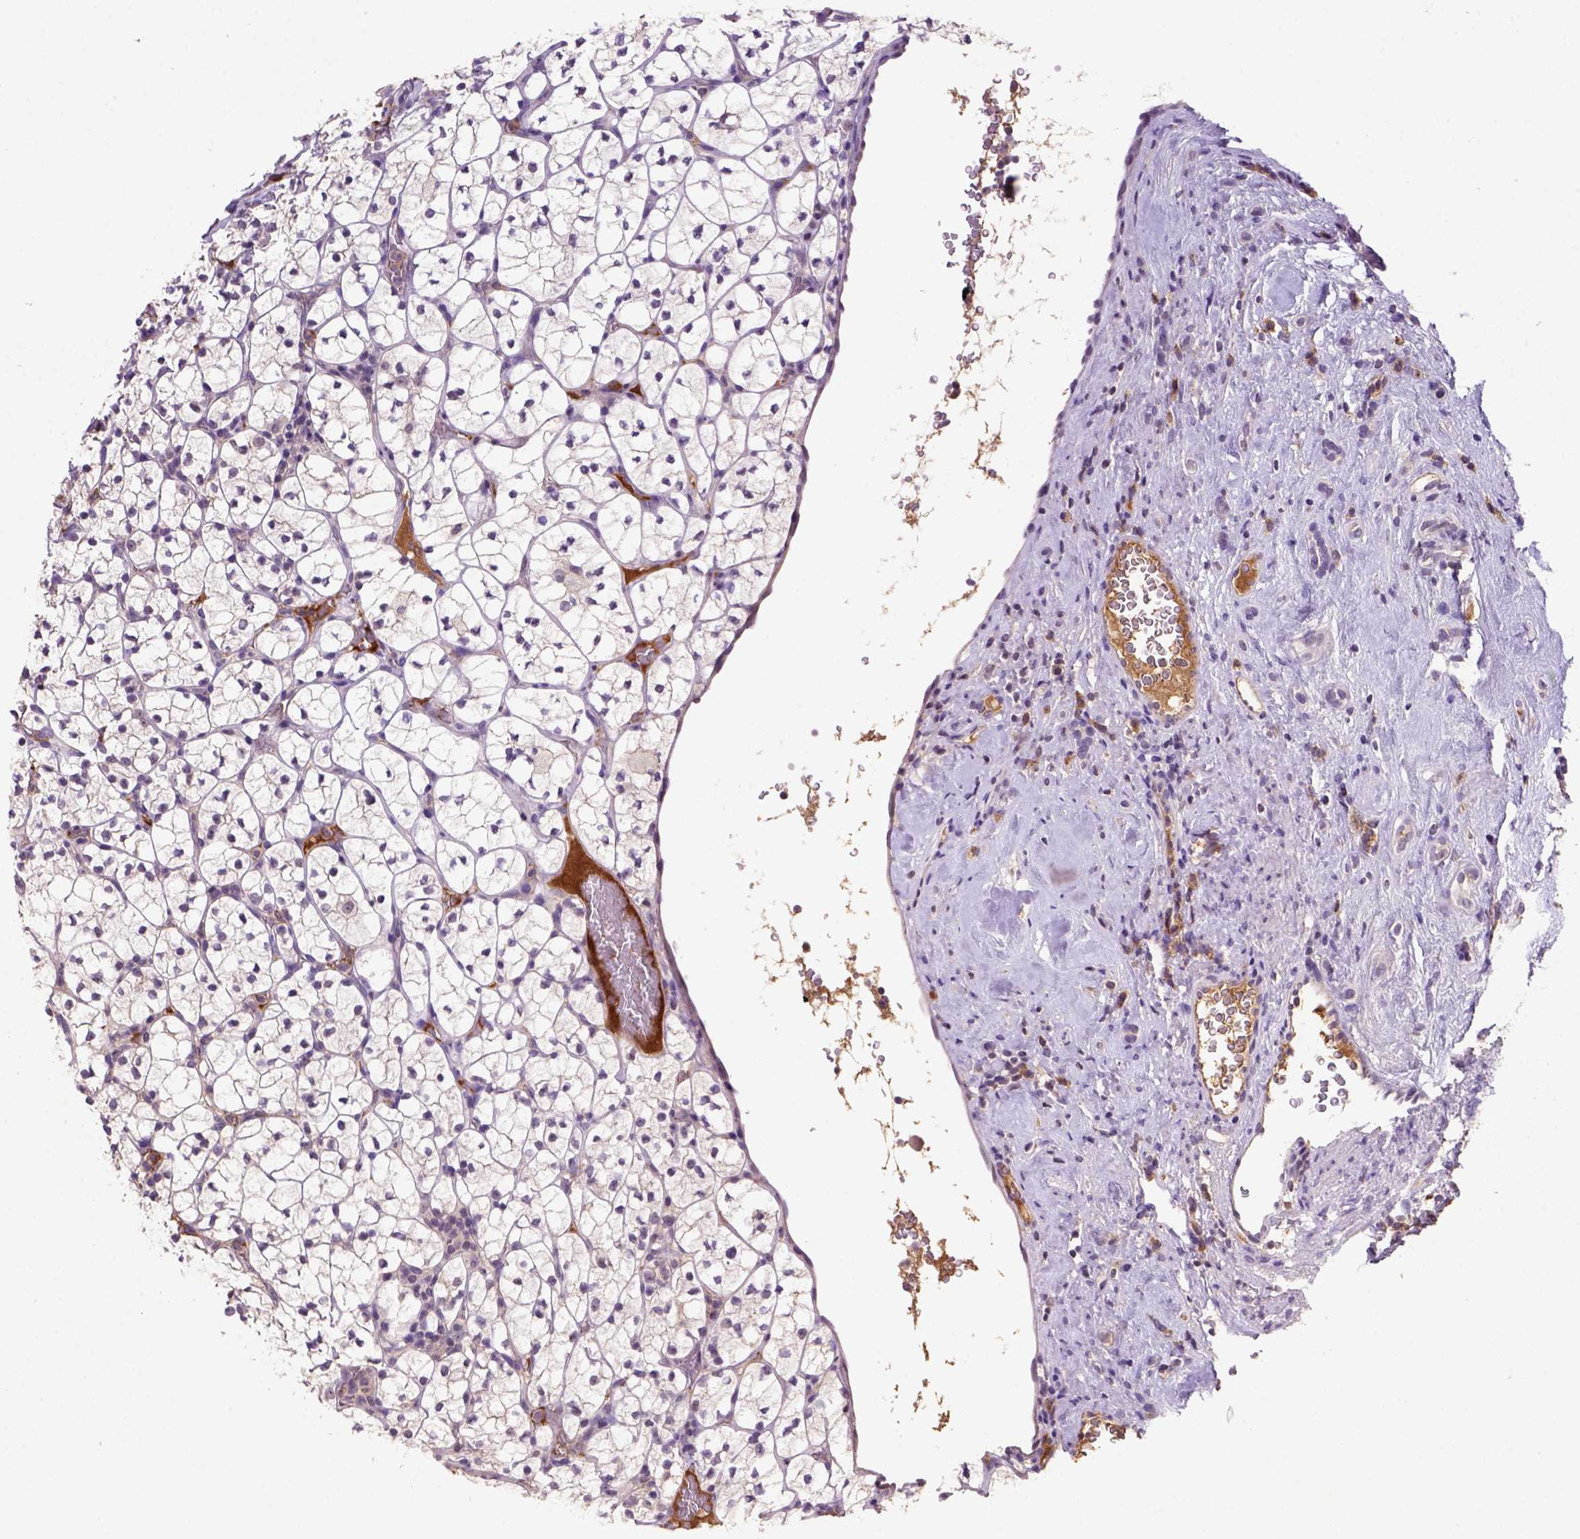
{"staining": {"intensity": "negative", "quantity": "none", "location": "none"}, "tissue": "renal cancer", "cell_type": "Tumor cells", "image_type": "cancer", "snomed": [{"axis": "morphology", "description": "Adenocarcinoma, NOS"}, {"axis": "topography", "description": "Kidney"}], "caption": "Immunohistochemical staining of renal cancer (adenocarcinoma) exhibits no significant staining in tumor cells.", "gene": "SCML4", "patient": {"sex": "female", "age": 89}}